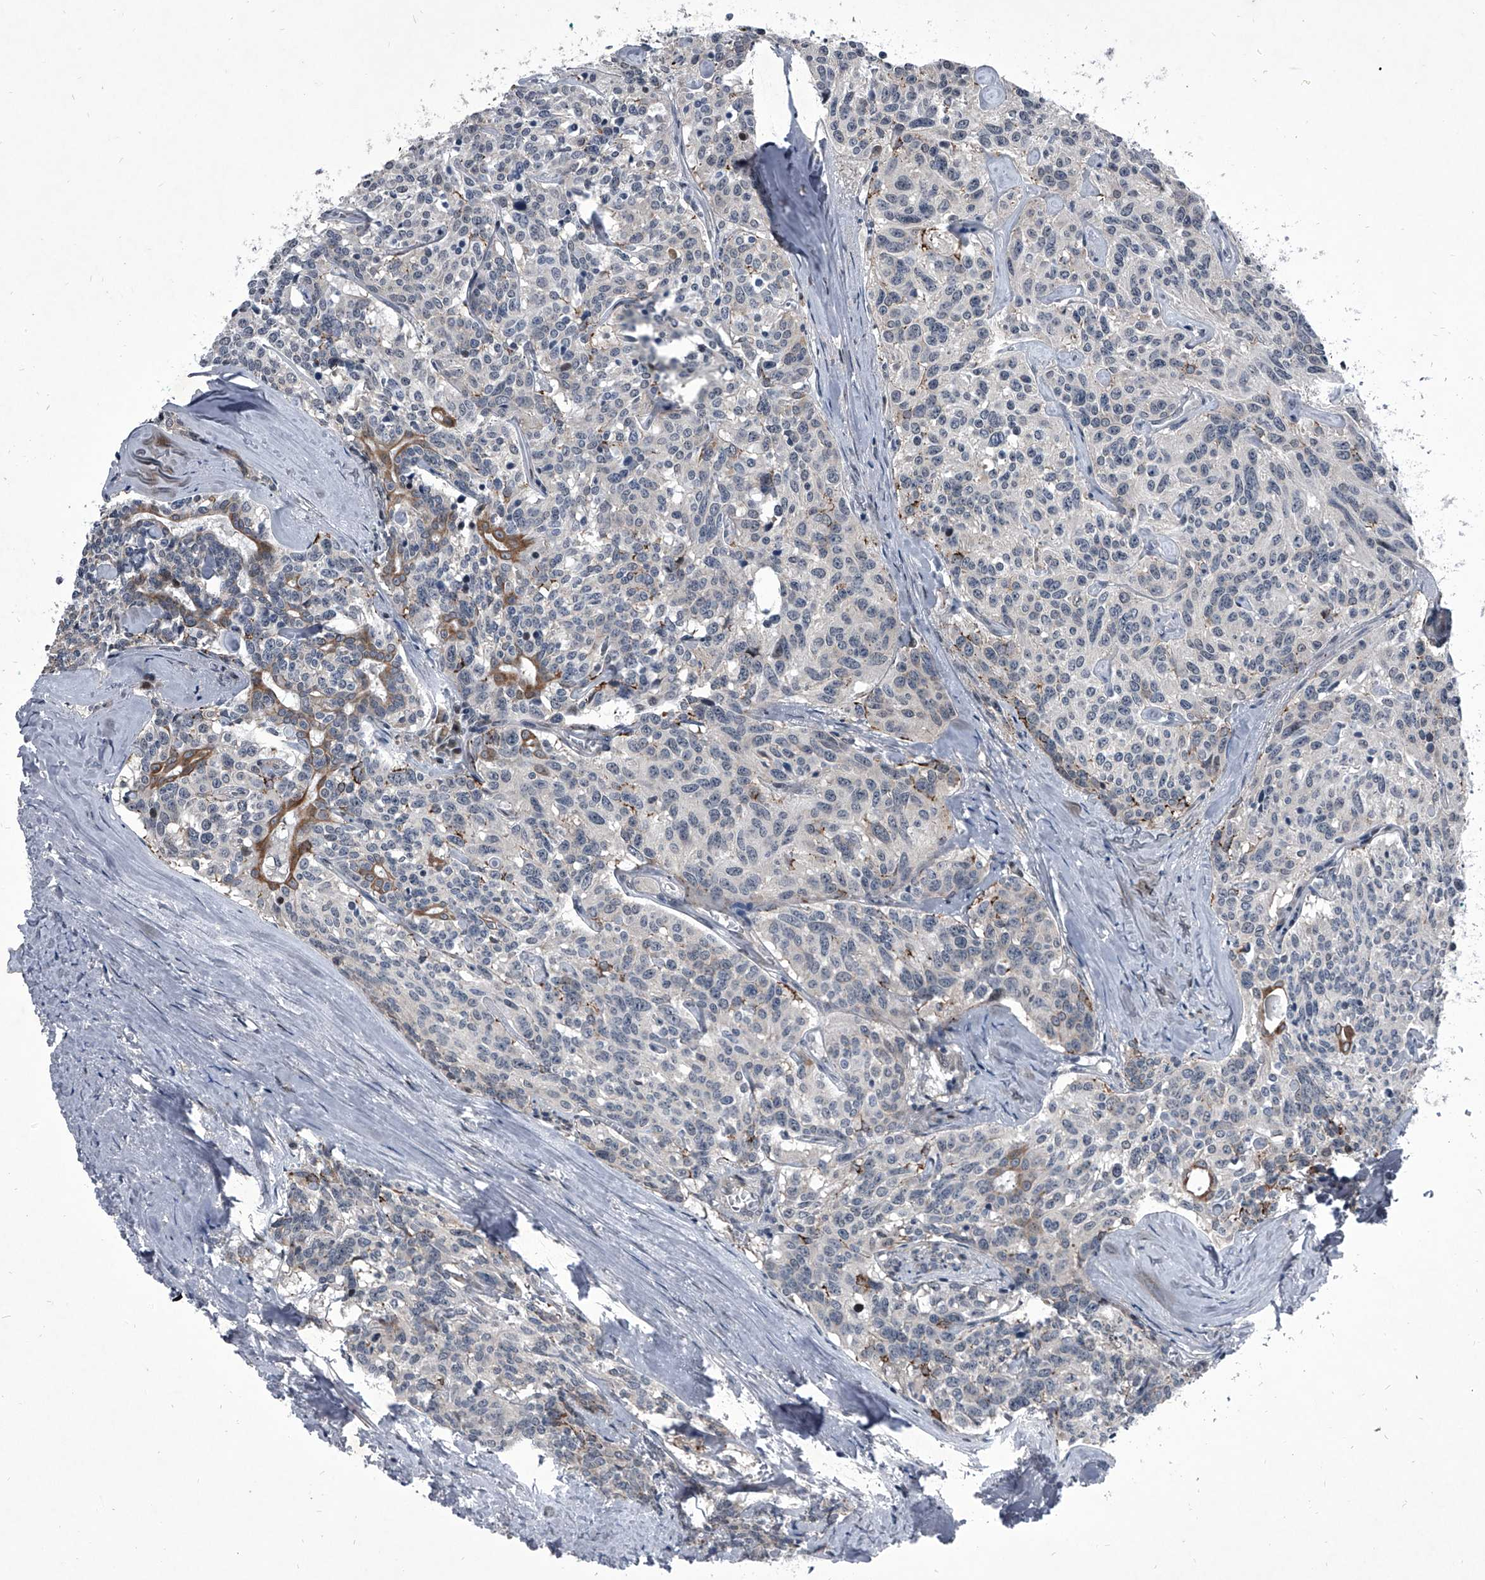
{"staining": {"intensity": "negative", "quantity": "none", "location": "none"}, "tissue": "carcinoid", "cell_type": "Tumor cells", "image_type": "cancer", "snomed": [{"axis": "morphology", "description": "Carcinoid, malignant, NOS"}, {"axis": "topography", "description": "Lung"}], "caption": "IHC photomicrograph of human carcinoid (malignant) stained for a protein (brown), which exhibits no positivity in tumor cells.", "gene": "ELK4", "patient": {"sex": "female", "age": 46}}